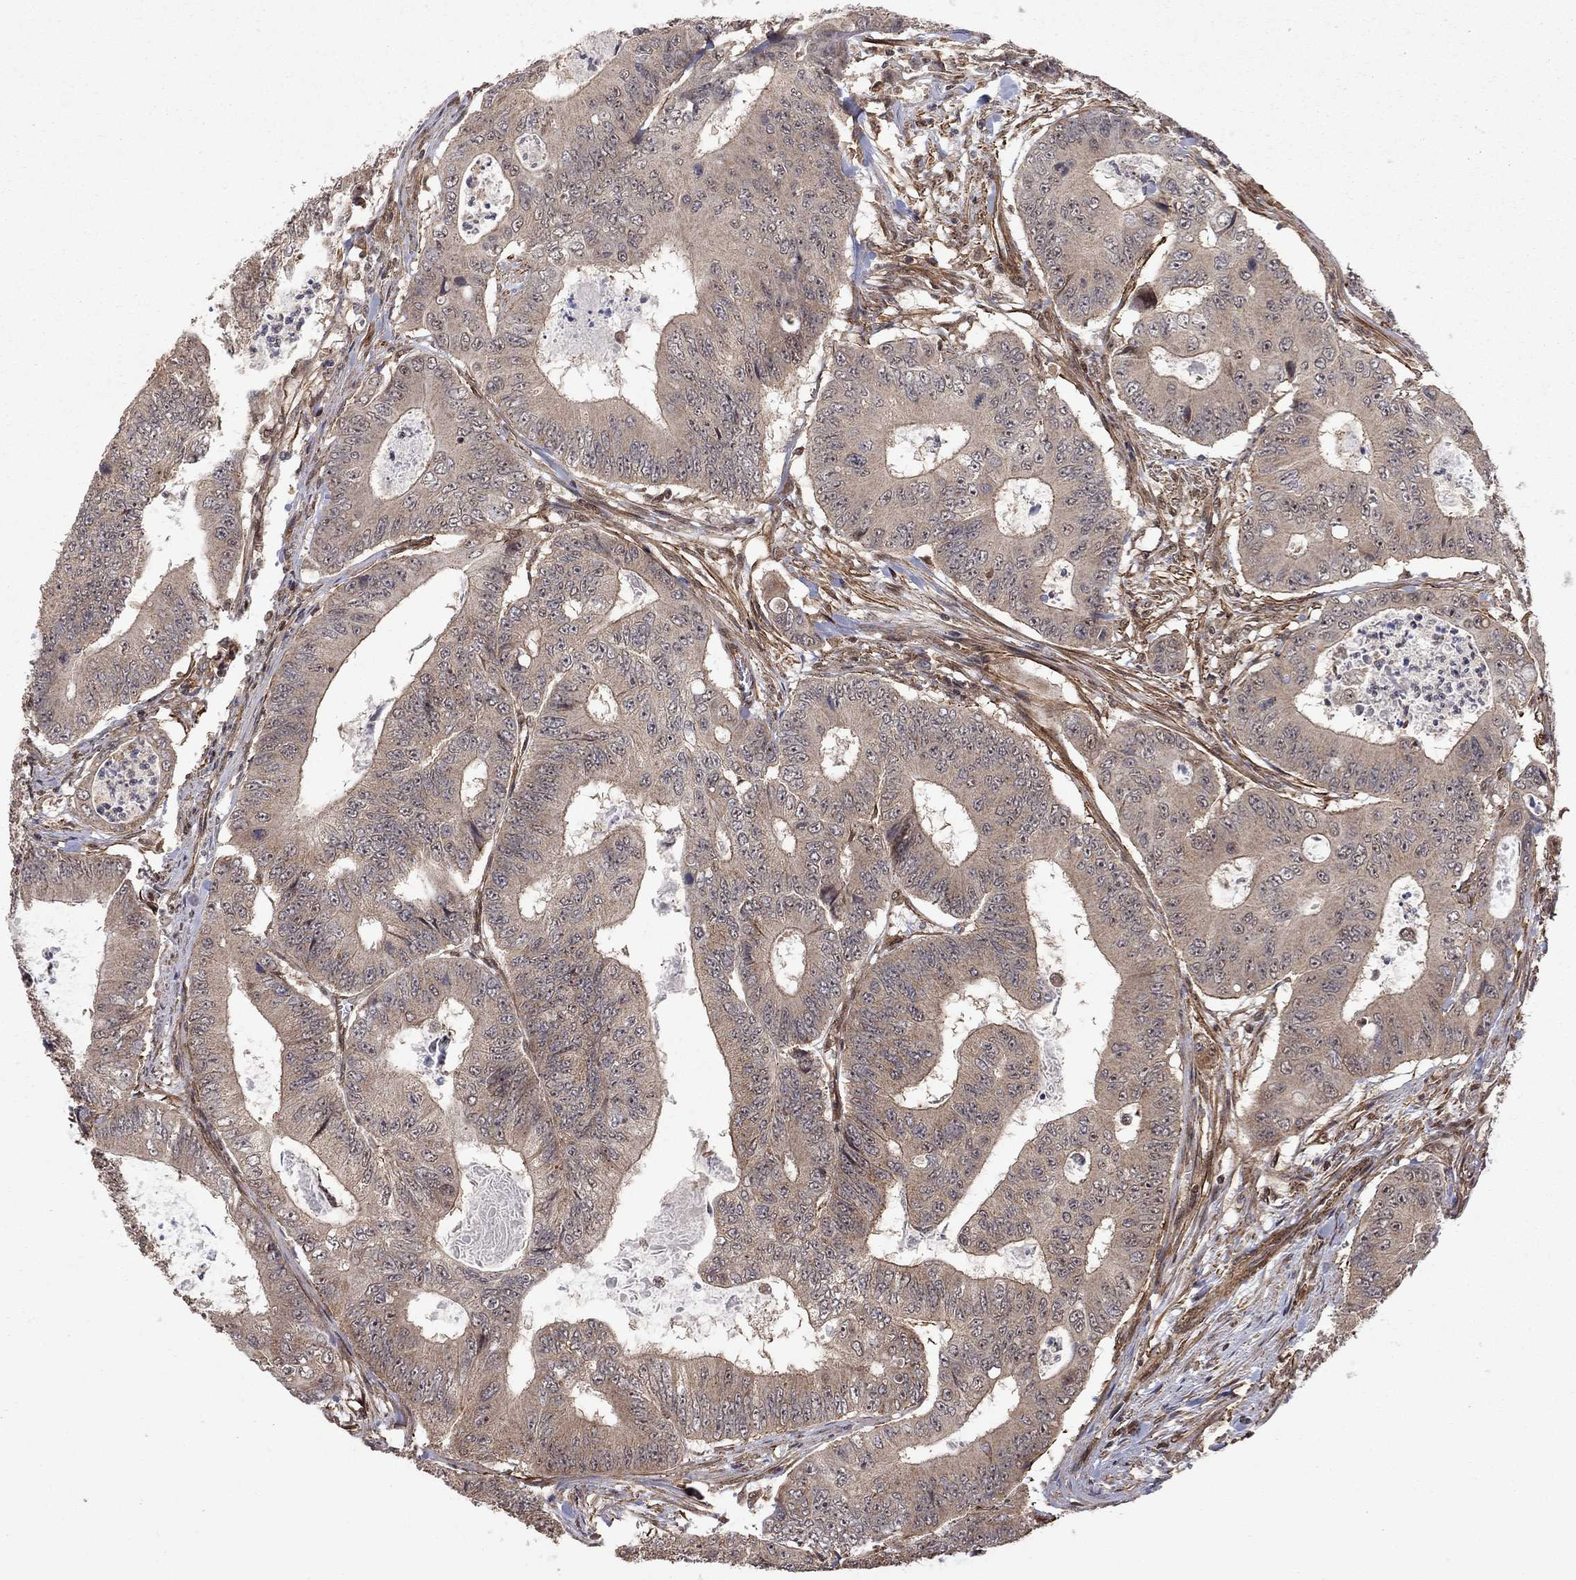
{"staining": {"intensity": "moderate", "quantity": "<25%", "location": "cytoplasmic/membranous"}, "tissue": "colorectal cancer", "cell_type": "Tumor cells", "image_type": "cancer", "snomed": [{"axis": "morphology", "description": "Adenocarcinoma, NOS"}, {"axis": "topography", "description": "Colon"}], "caption": "High-power microscopy captured an immunohistochemistry micrograph of colorectal adenocarcinoma, revealing moderate cytoplasmic/membranous positivity in approximately <25% of tumor cells. The protein of interest is stained brown, and the nuclei are stained in blue (DAB (3,3'-diaminobenzidine) IHC with brightfield microscopy, high magnification).", "gene": "TDP1", "patient": {"sex": "female", "age": 48}}